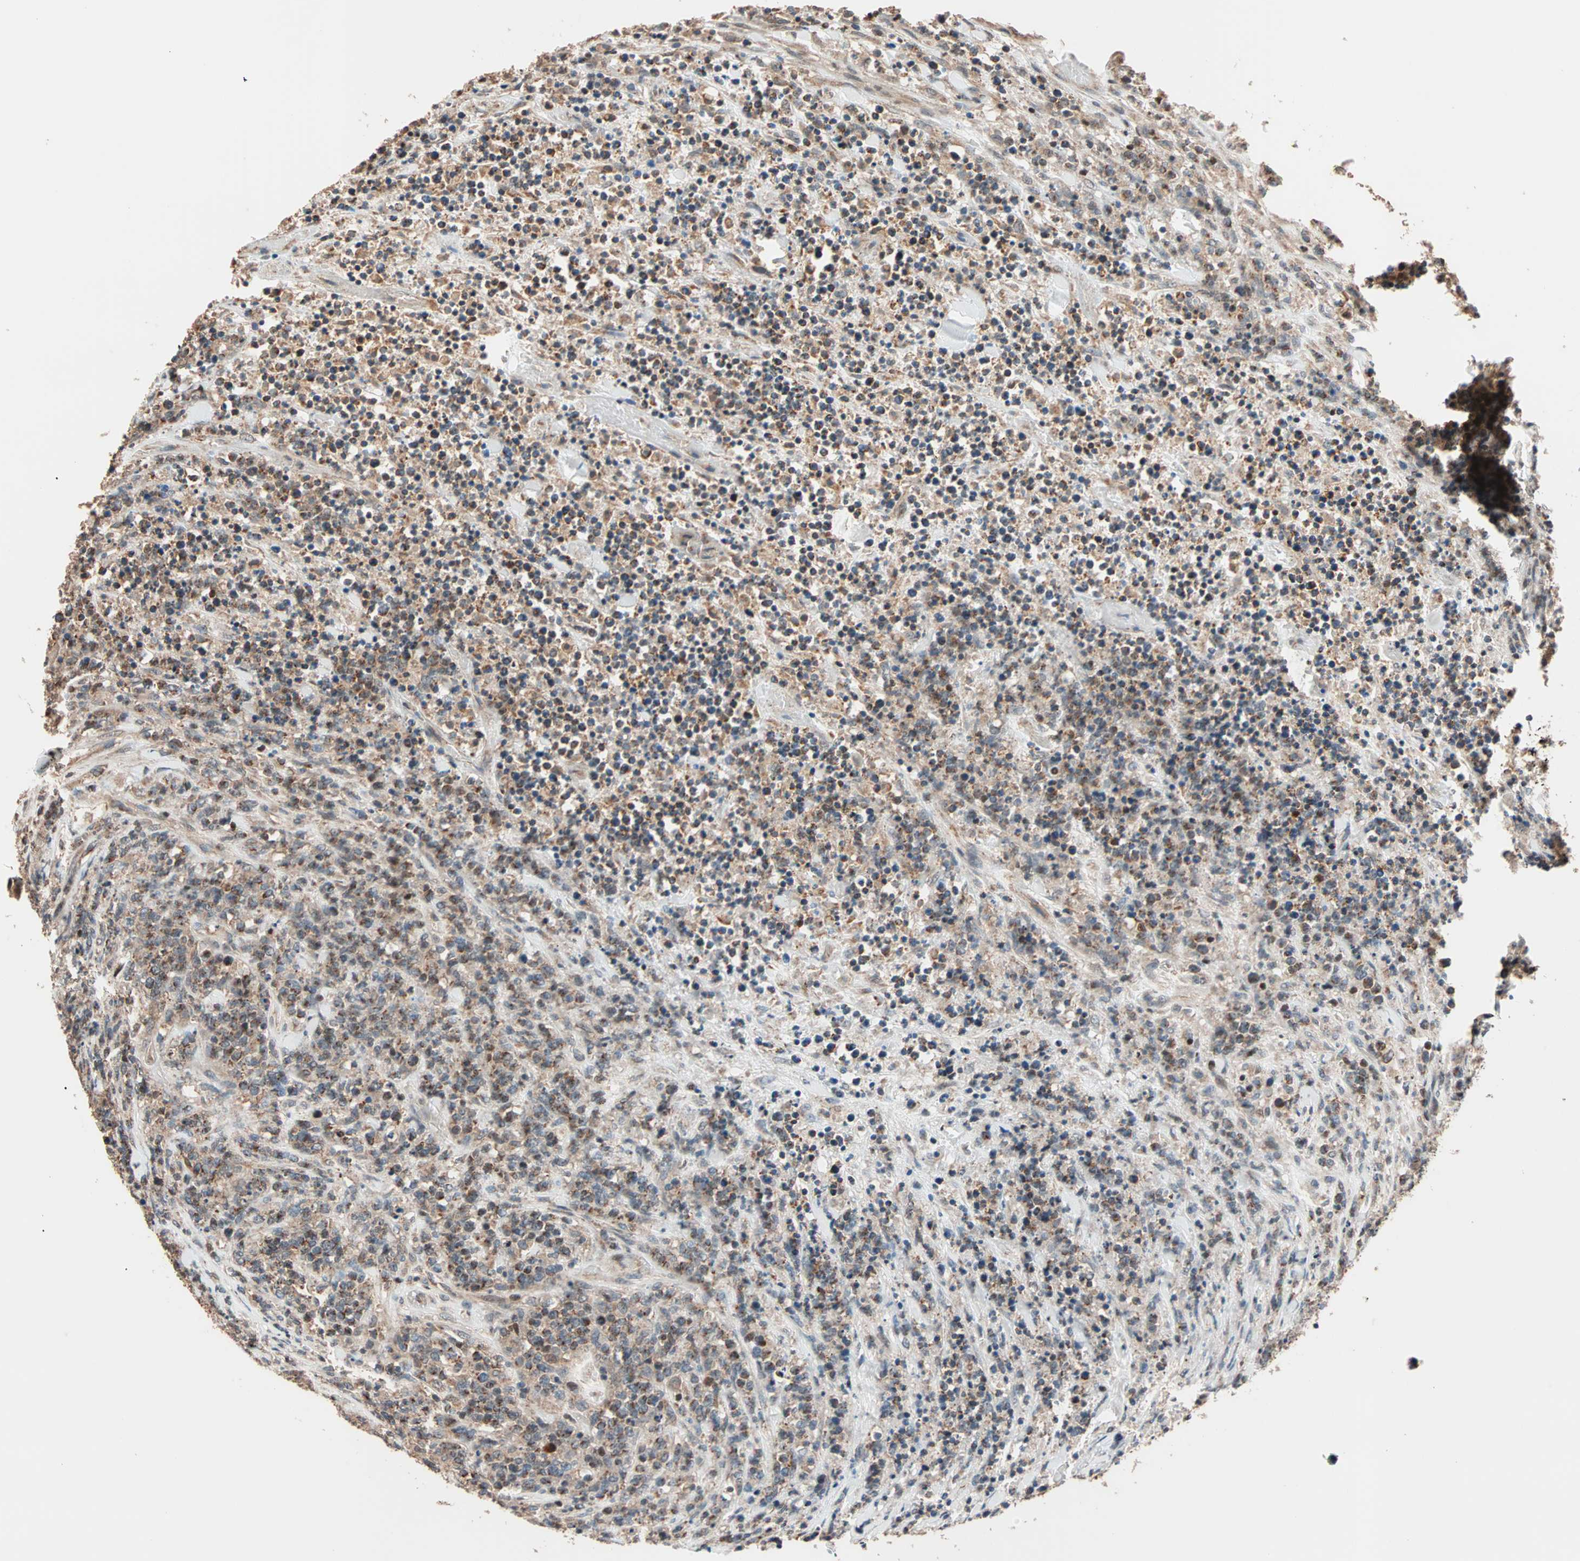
{"staining": {"intensity": "moderate", "quantity": ">75%", "location": "cytoplasmic/membranous"}, "tissue": "lymphoma", "cell_type": "Tumor cells", "image_type": "cancer", "snomed": [{"axis": "morphology", "description": "Malignant lymphoma, non-Hodgkin's type, High grade"}, {"axis": "topography", "description": "Soft tissue"}], "caption": "A brown stain shows moderate cytoplasmic/membranous expression of a protein in high-grade malignant lymphoma, non-Hodgkin's type tumor cells.", "gene": "HECW1", "patient": {"sex": "male", "age": 18}}